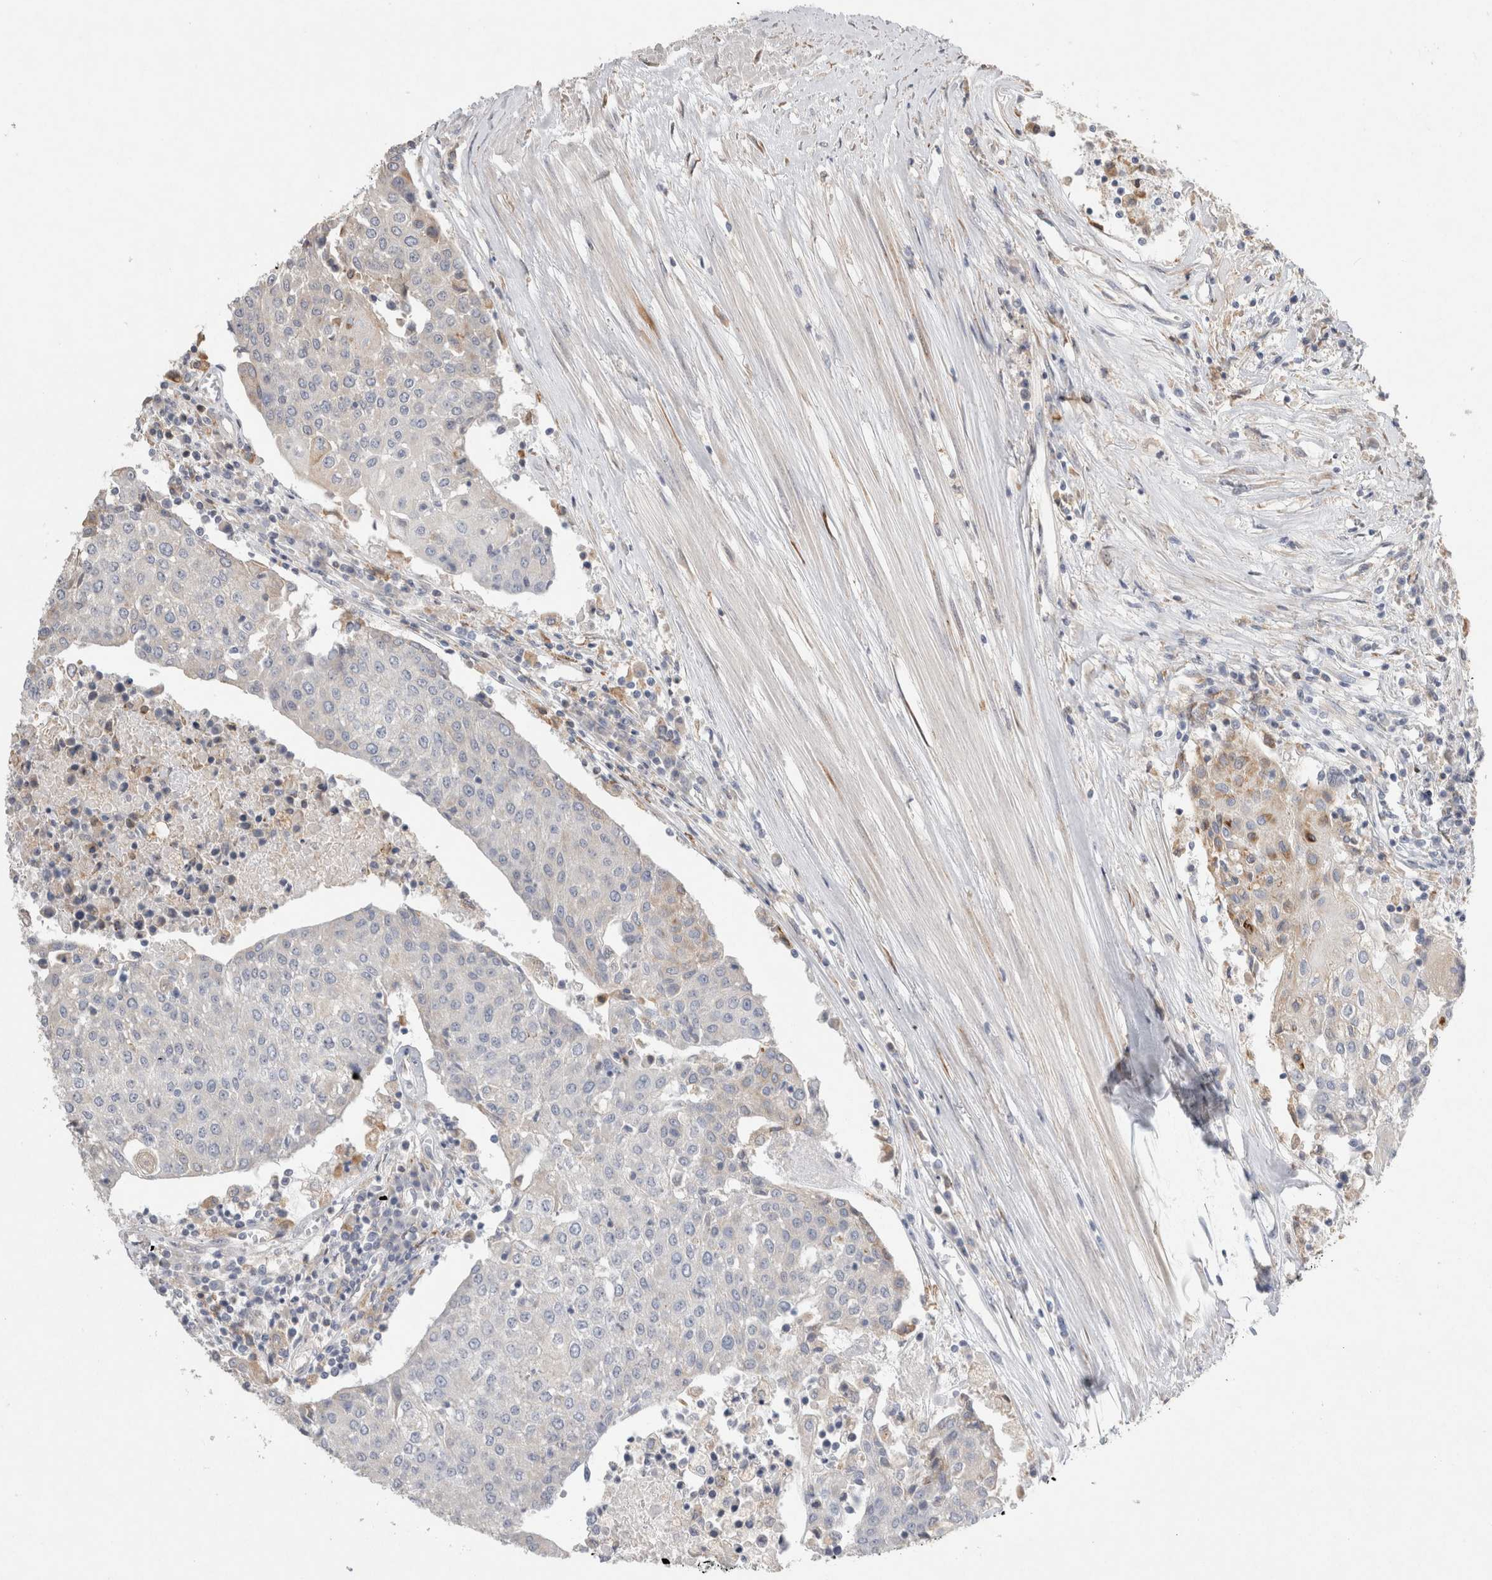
{"staining": {"intensity": "negative", "quantity": "none", "location": "none"}, "tissue": "urothelial cancer", "cell_type": "Tumor cells", "image_type": "cancer", "snomed": [{"axis": "morphology", "description": "Urothelial carcinoma, High grade"}, {"axis": "topography", "description": "Urinary bladder"}], "caption": "The photomicrograph demonstrates no significant expression in tumor cells of high-grade urothelial carcinoma.", "gene": "TRMT9B", "patient": {"sex": "female", "age": 85}}